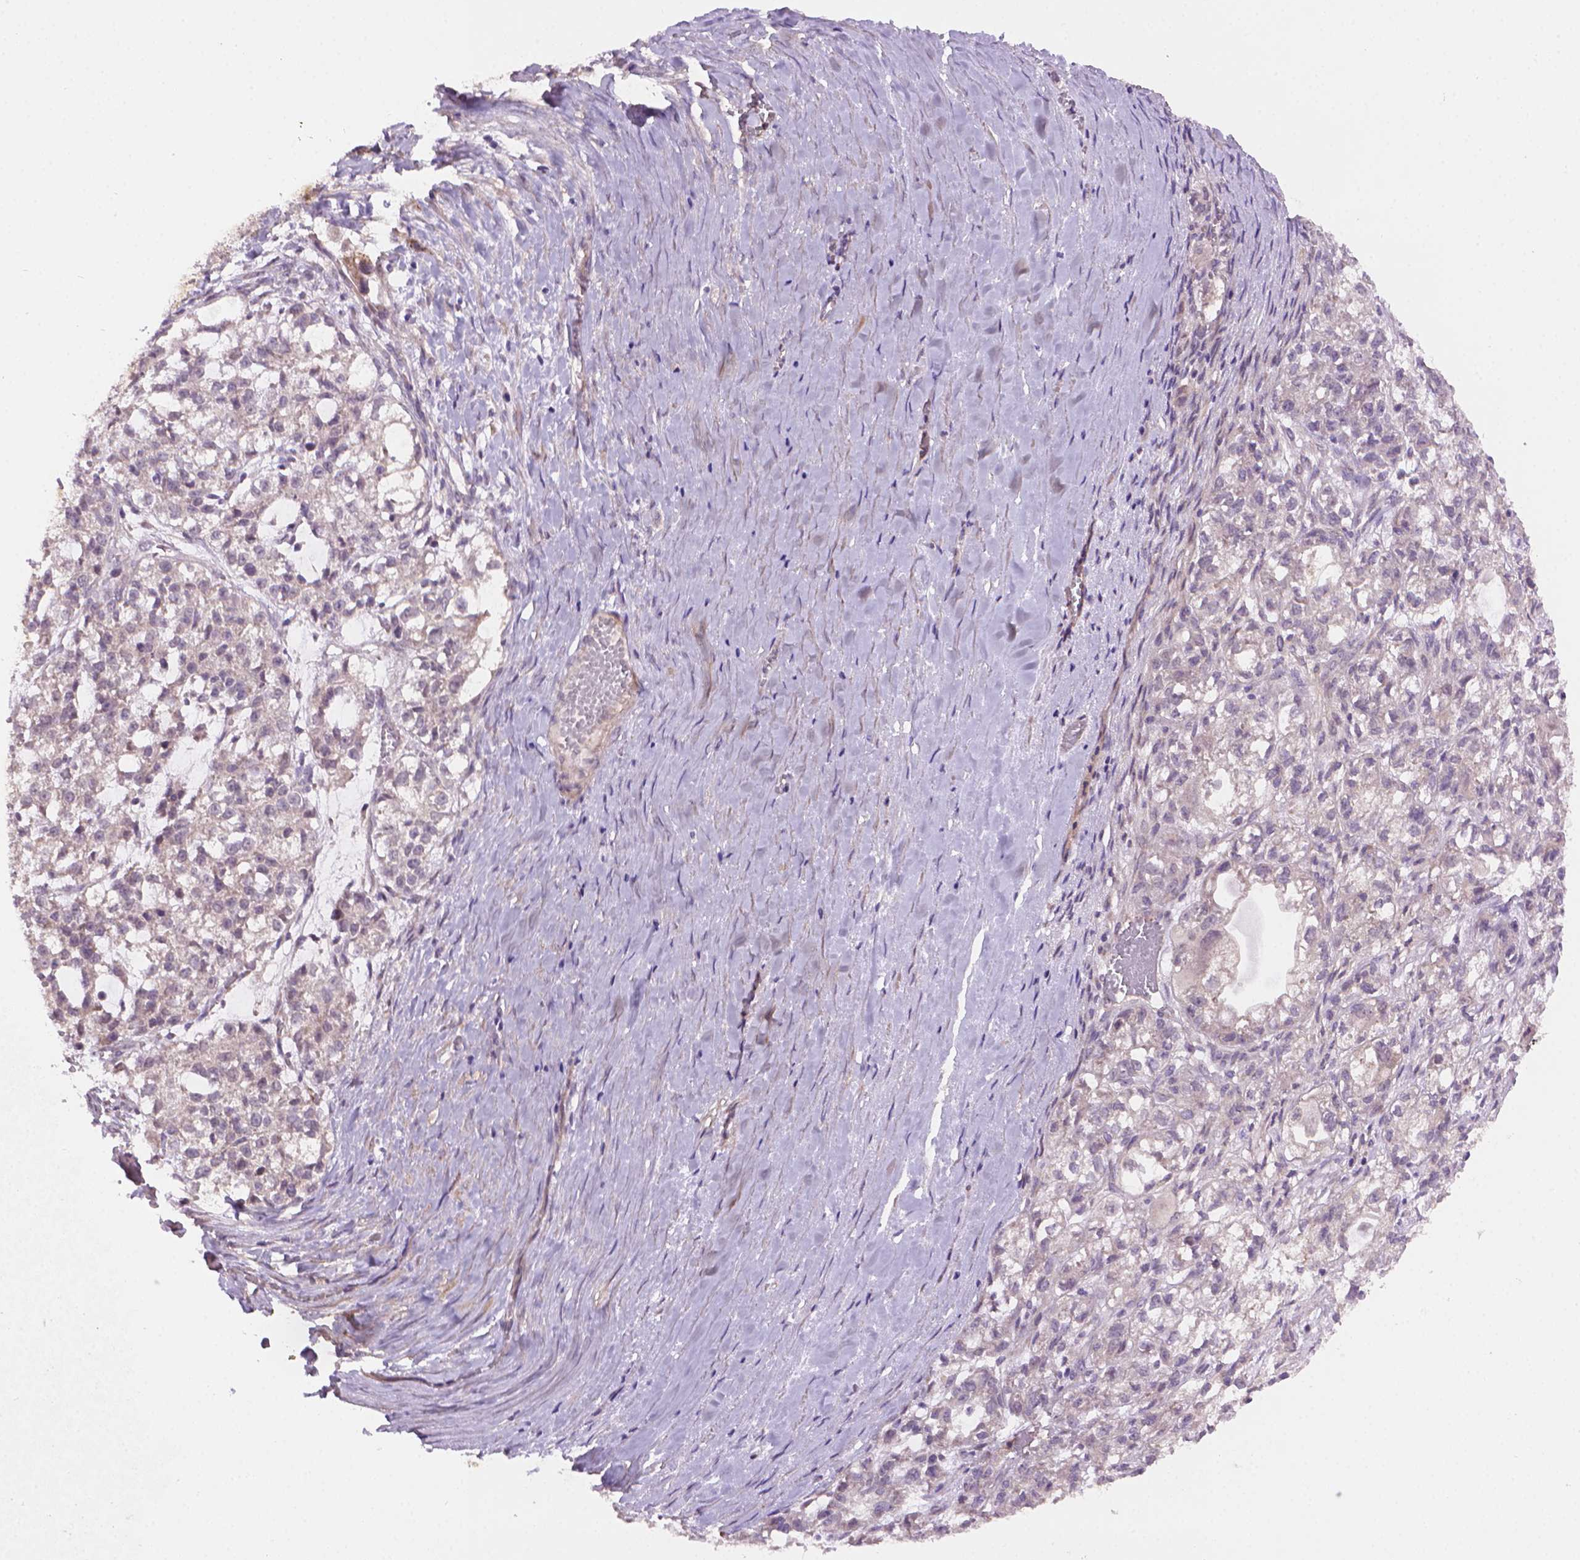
{"staining": {"intensity": "negative", "quantity": "none", "location": "none"}, "tissue": "ovarian cancer", "cell_type": "Tumor cells", "image_type": "cancer", "snomed": [{"axis": "morphology", "description": "Carcinoma, endometroid"}, {"axis": "topography", "description": "Ovary"}], "caption": "Tumor cells show no significant protein positivity in ovarian endometroid carcinoma. The staining was performed using DAB to visualize the protein expression in brown, while the nuclei were stained in blue with hematoxylin (Magnification: 20x).", "gene": "AMMECR1", "patient": {"sex": "female", "age": 64}}